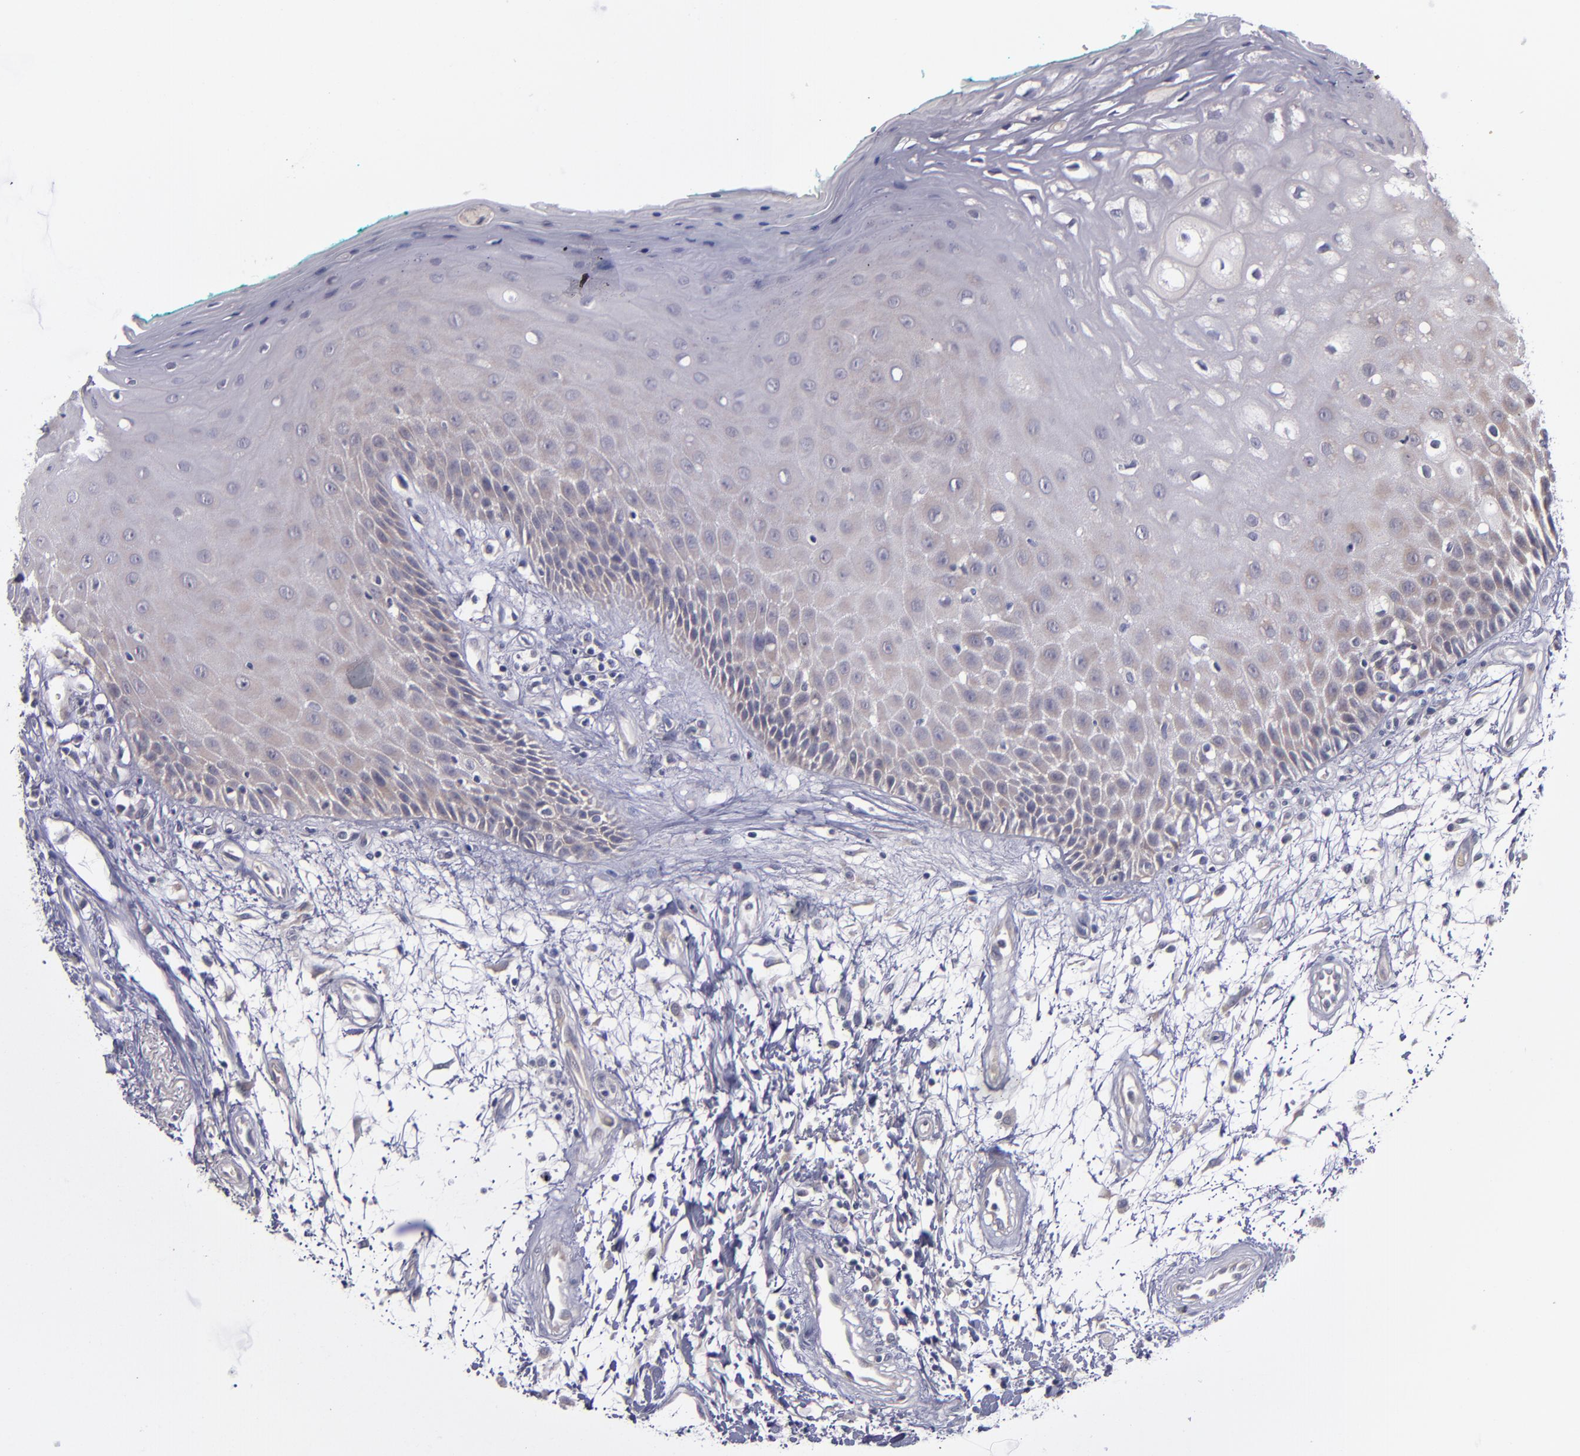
{"staining": {"intensity": "weak", "quantity": "25%-75%", "location": "cytoplasmic/membranous"}, "tissue": "oral mucosa", "cell_type": "Squamous epithelial cells", "image_type": "normal", "snomed": [{"axis": "morphology", "description": "Normal tissue, NOS"}, {"axis": "morphology", "description": "Squamous cell carcinoma, NOS"}, {"axis": "topography", "description": "Skeletal muscle"}, {"axis": "topography", "description": "Oral tissue"}, {"axis": "topography", "description": "Head-Neck"}], "caption": "A high-resolution micrograph shows immunohistochemistry (IHC) staining of normal oral mucosa, which demonstrates weak cytoplasmic/membranous expression in about 25%-75% of squamous epithelial cells.", "gene": "TSC2", "patient": {"sex": "female", "age": 84}}